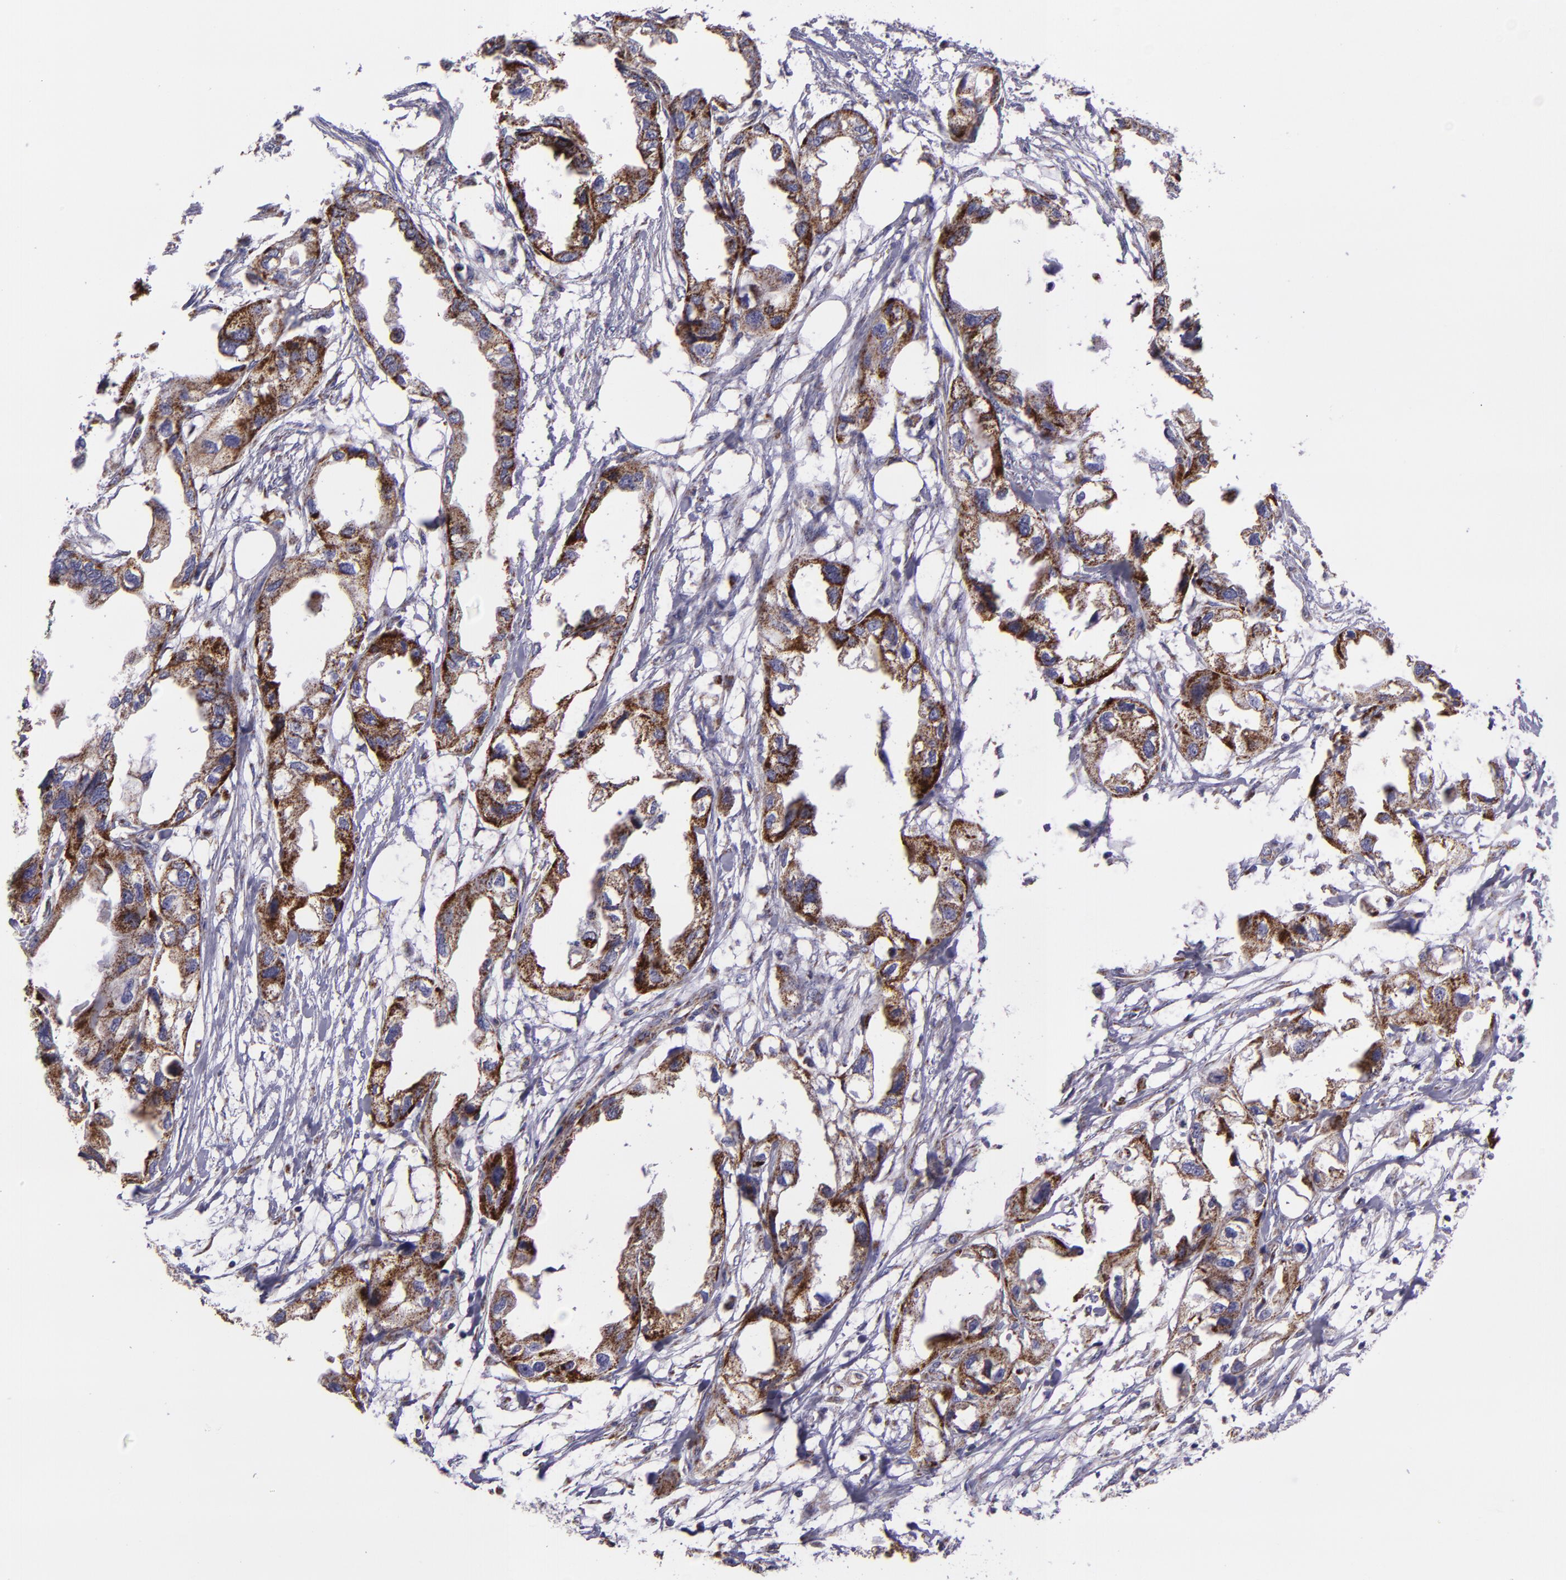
{"staining": {"intensity": "moderate", "quantity": ">75%", "location": "cytoplasmic/membranous"}, "tissue": "endometrial cancer", "cell_type": "Tumor cells", "image_type": "cancer", "snomed": [{"axis": "morphology", "description": "Adenocarcinoma, NOS"}, {"axis": "topography", "description": "Endometrium"}], "caption": "Tumor cells reveal medium levels of moderate cytoplasmic/membranous staining in approximately >75% of cells in human adenocarcinoma (endometrial). The staining was performed using DAB (3,3'-diaminobenzidine), with brown indicating positive protein expression. Nuclei are stained blue with hematoxylin.", "gene": "HSPD1", "patient": {"sex": "female", "age": 67}}